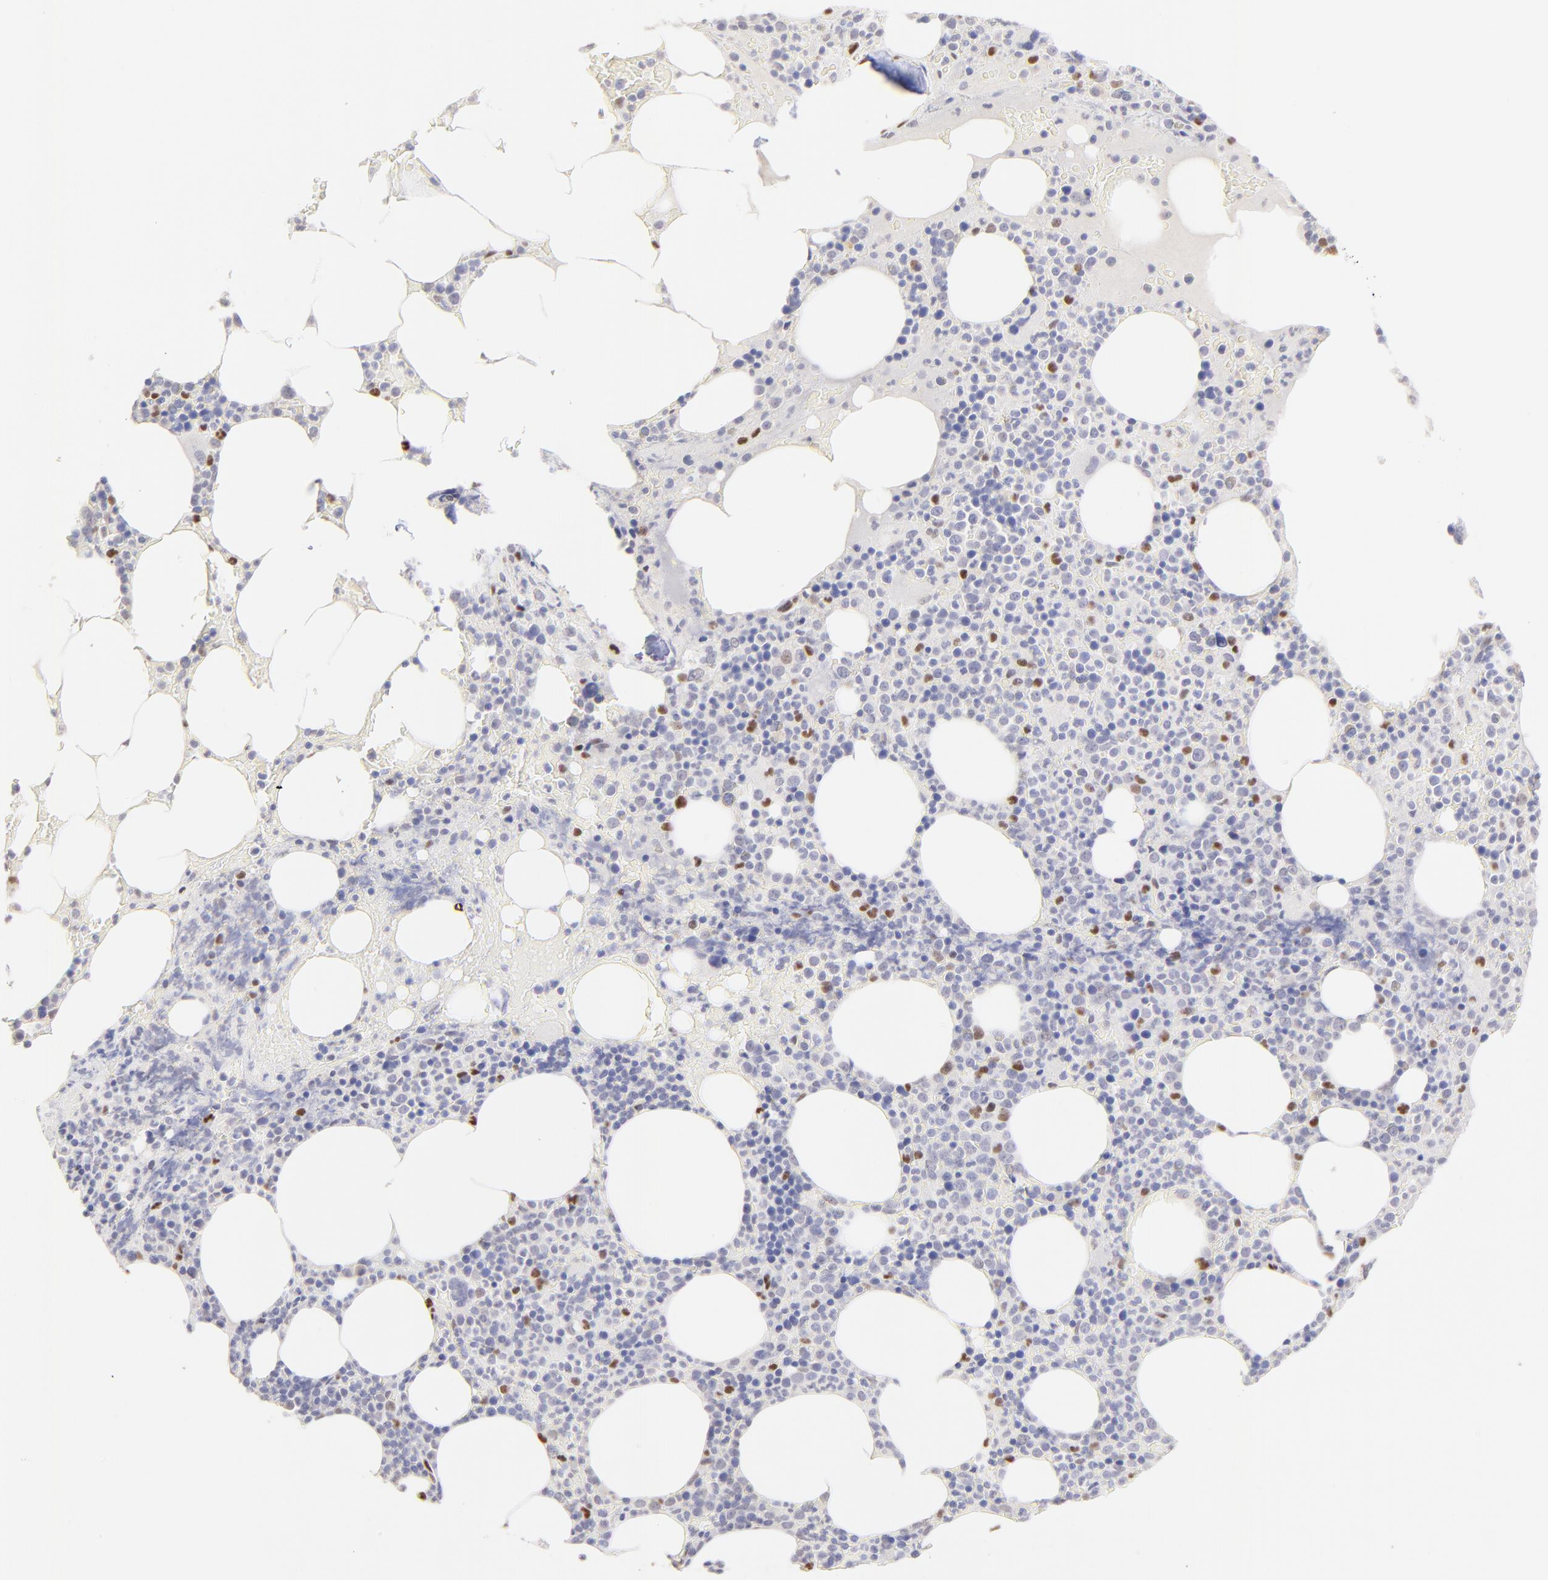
{"staining": {"intensity": "strong", "quantity": "<25%", "location": "nuclear"}, "tissue": "bone marrow", "cell_type": "Hematopoietic cells", "image_type": "normal", "snomed": [{"axis": "morphology", "description": "Normal tissue, NOS"}, {"axis": "topography", "description": "Bone marrow"}], "caption": "Immunohistochemical staining of unremarkable human bone marrow displays strong nuclear protein expression in approximately <25% of hematopoietic cells. The protein is stained brown, and the nuclei are stained in blue (DAB (3,3'-diaminobenzidine) IHC with brightfield microscopy, high magnification).", "gene": "KLF4", "patient": {"sex": "female", "age": 66}}